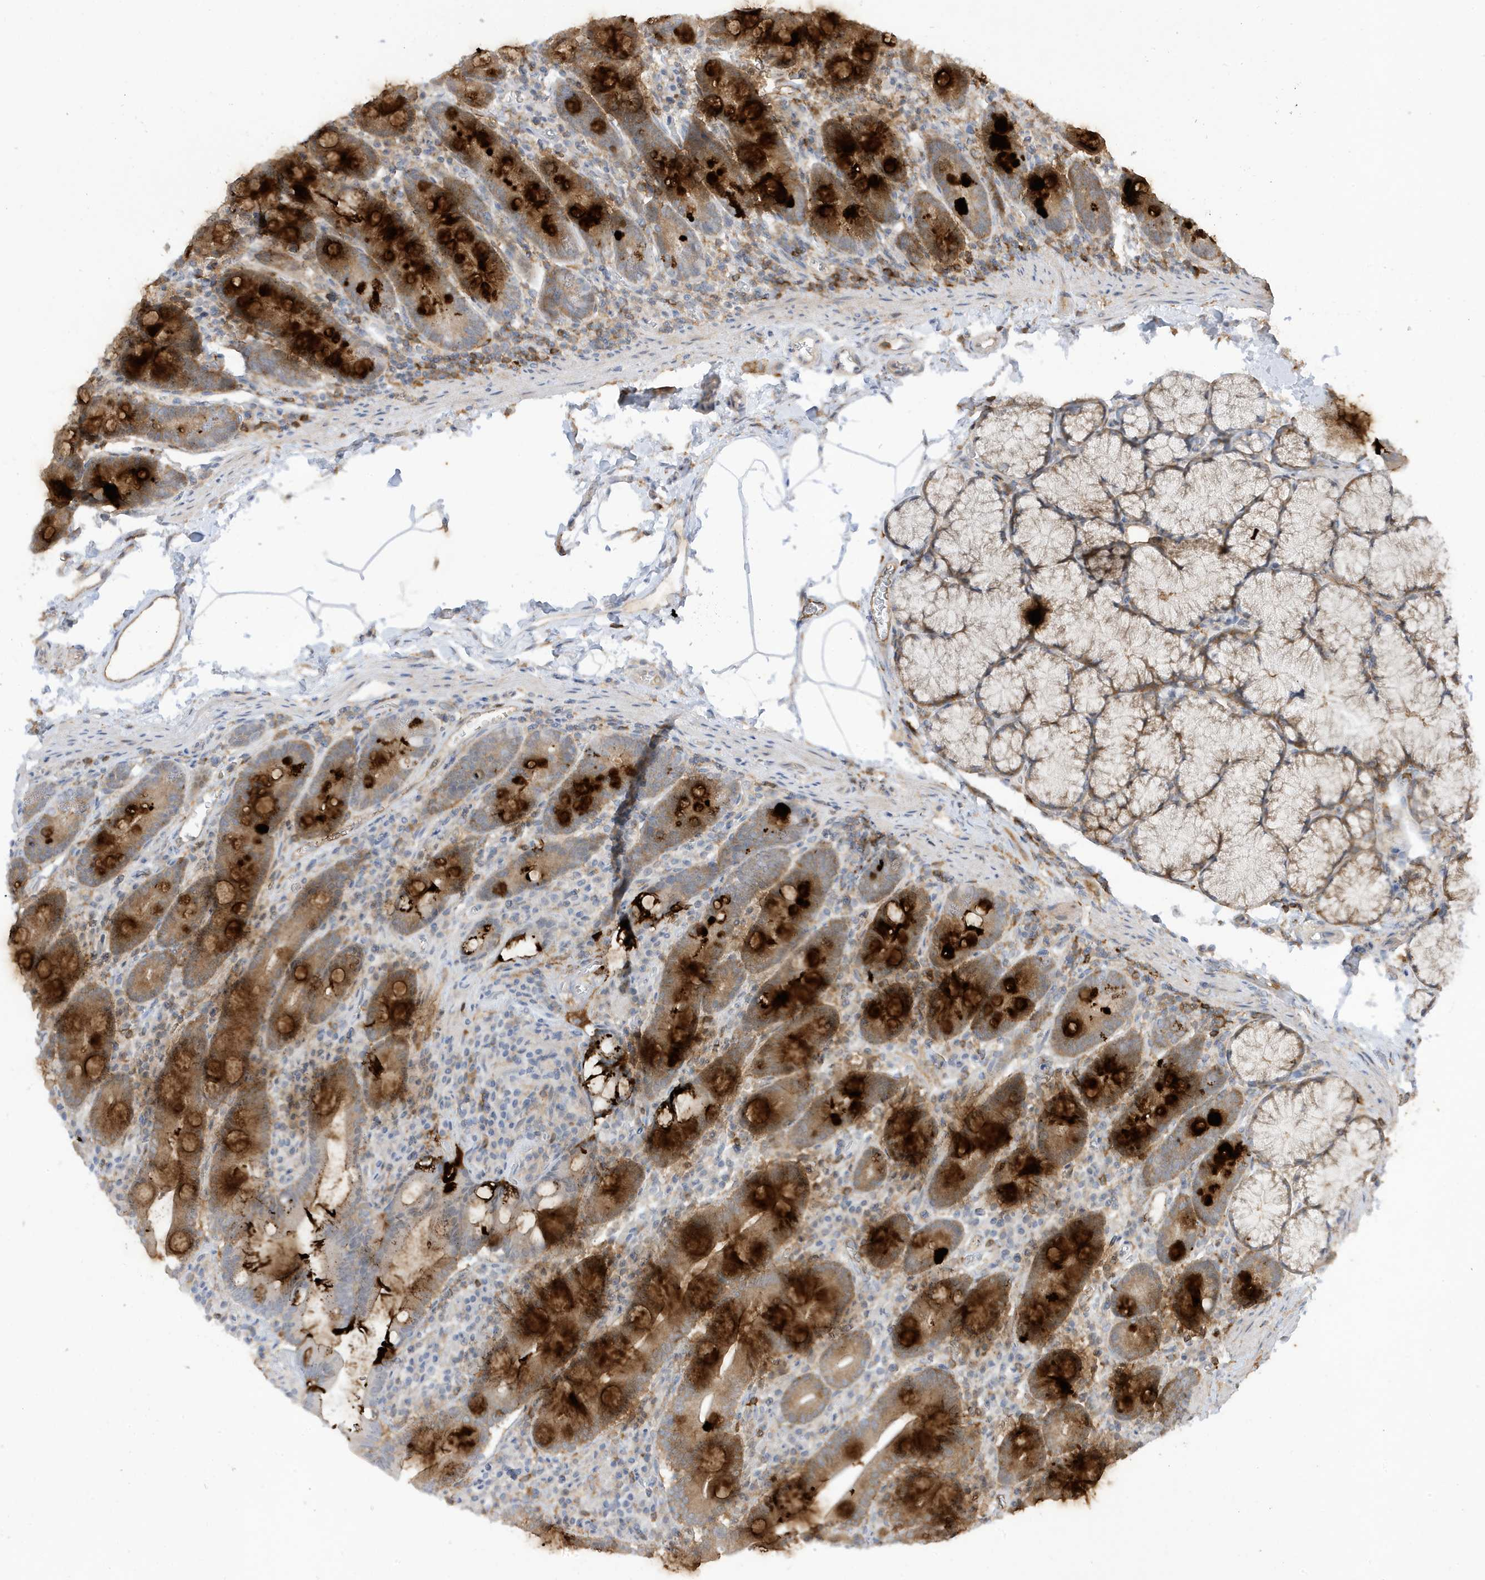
{"staining": {"intensity": "strong", "quantity": "25%-75%", "location": "cytoplasmic/membranous"}, "tissue": "duodenum", "cell_type": "Glandular cells", "image_type": "normal", "snomed": [{"axis": "morphology", "description": "Normal tissue, NOS"}, {"axis": "topography", "description": "Duodenum"}], "caption": "Protein analysis of unremarkable duodenum reveals strong cytoplasmic/membranous positivity in about 25%-75% of glandular cells. (brown staining indicates protein expression, while blue staining denotes nuclei).", "gene": "PHACTR2", "patient": {"sex": "male", "age": 35}}